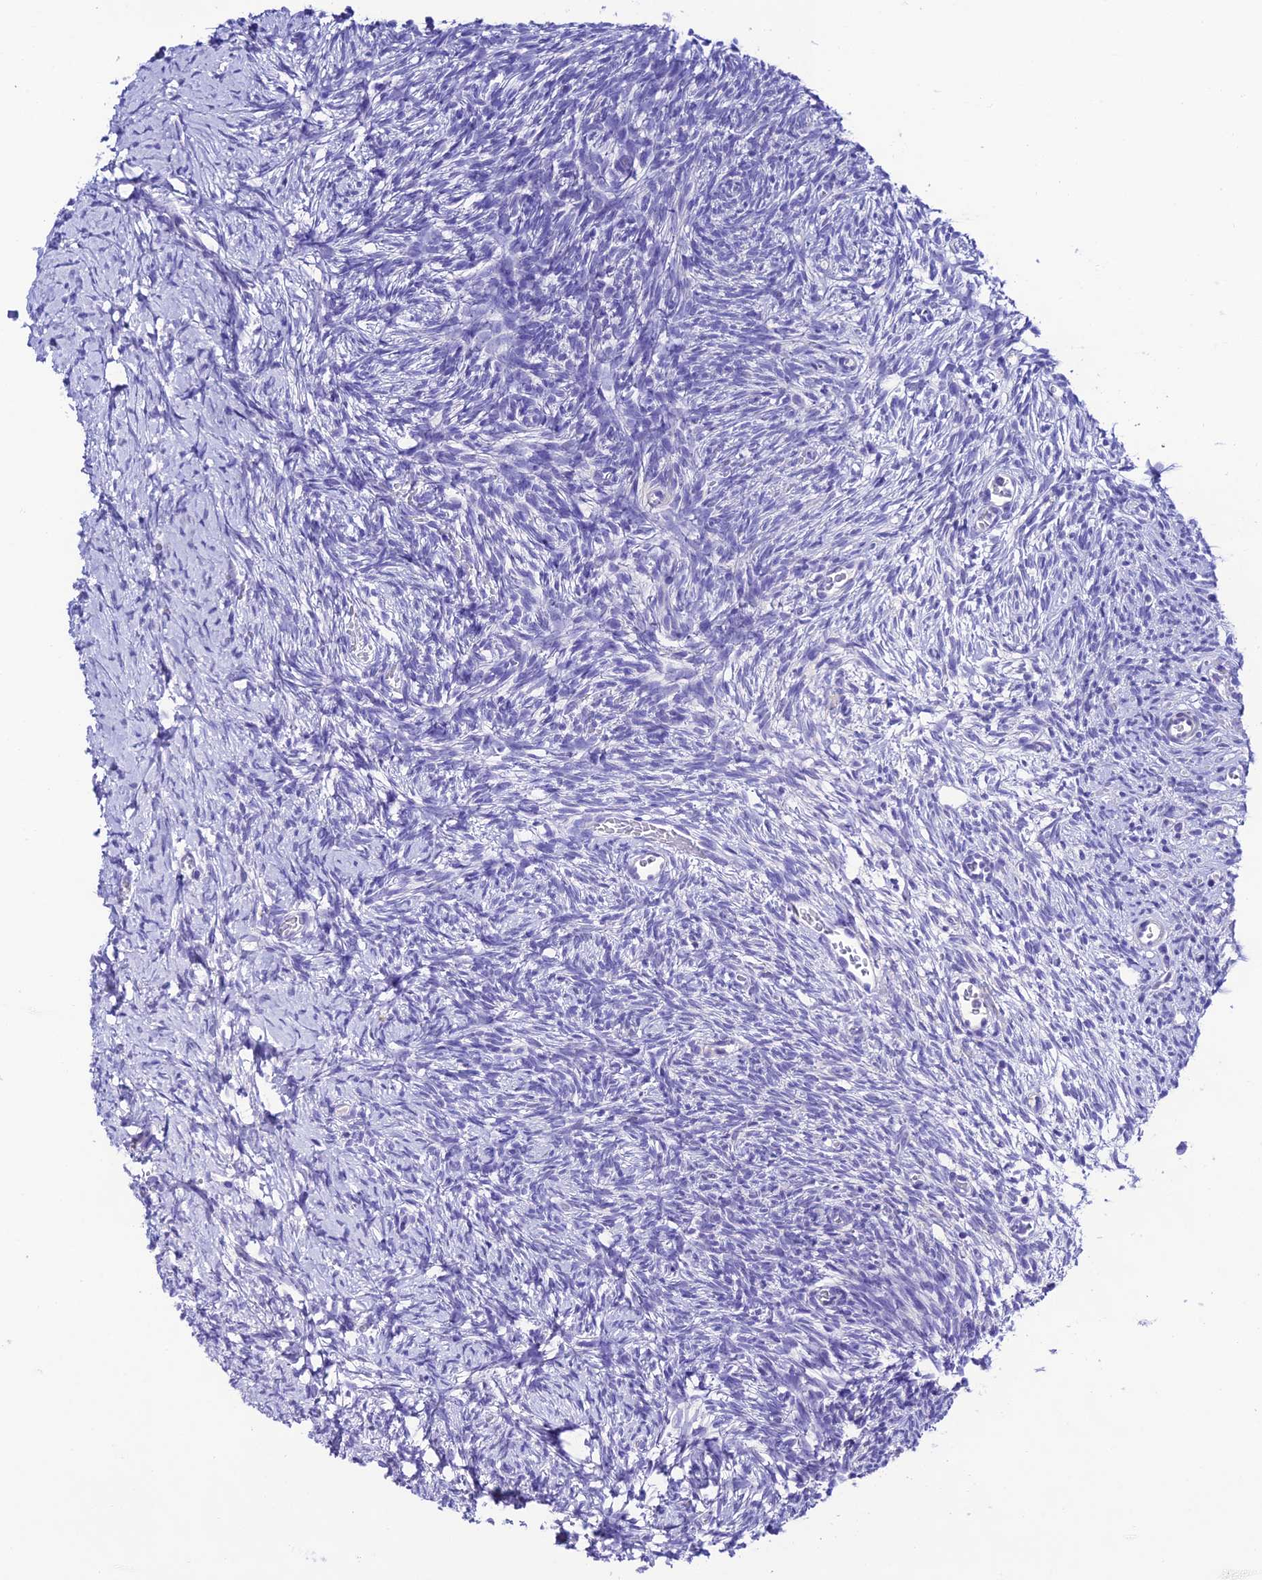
{"staining": {"intensity": "negative", "quantity": "none", "location": "none"}, "tissue": "ovary", "cell_type": "Ovarian stroma cells", "image_type": "normal", "snomed": [{"axis": "morphology", "description": "Normal tissue, NOS"}, {"axis": "topography", "description": "Ovary"}], "caption": "There is no significant positivity in ovarian stroma cells of ovary. The staining was performed using DAB (3,3'-diaminobenzidine) to visualize the protein expression in brown, while the nuclei were stained in blue with hematoxylin (Magnification: 20x).", "gene": "NLRP6", "patient": {"sex": "female", "age": 39}}